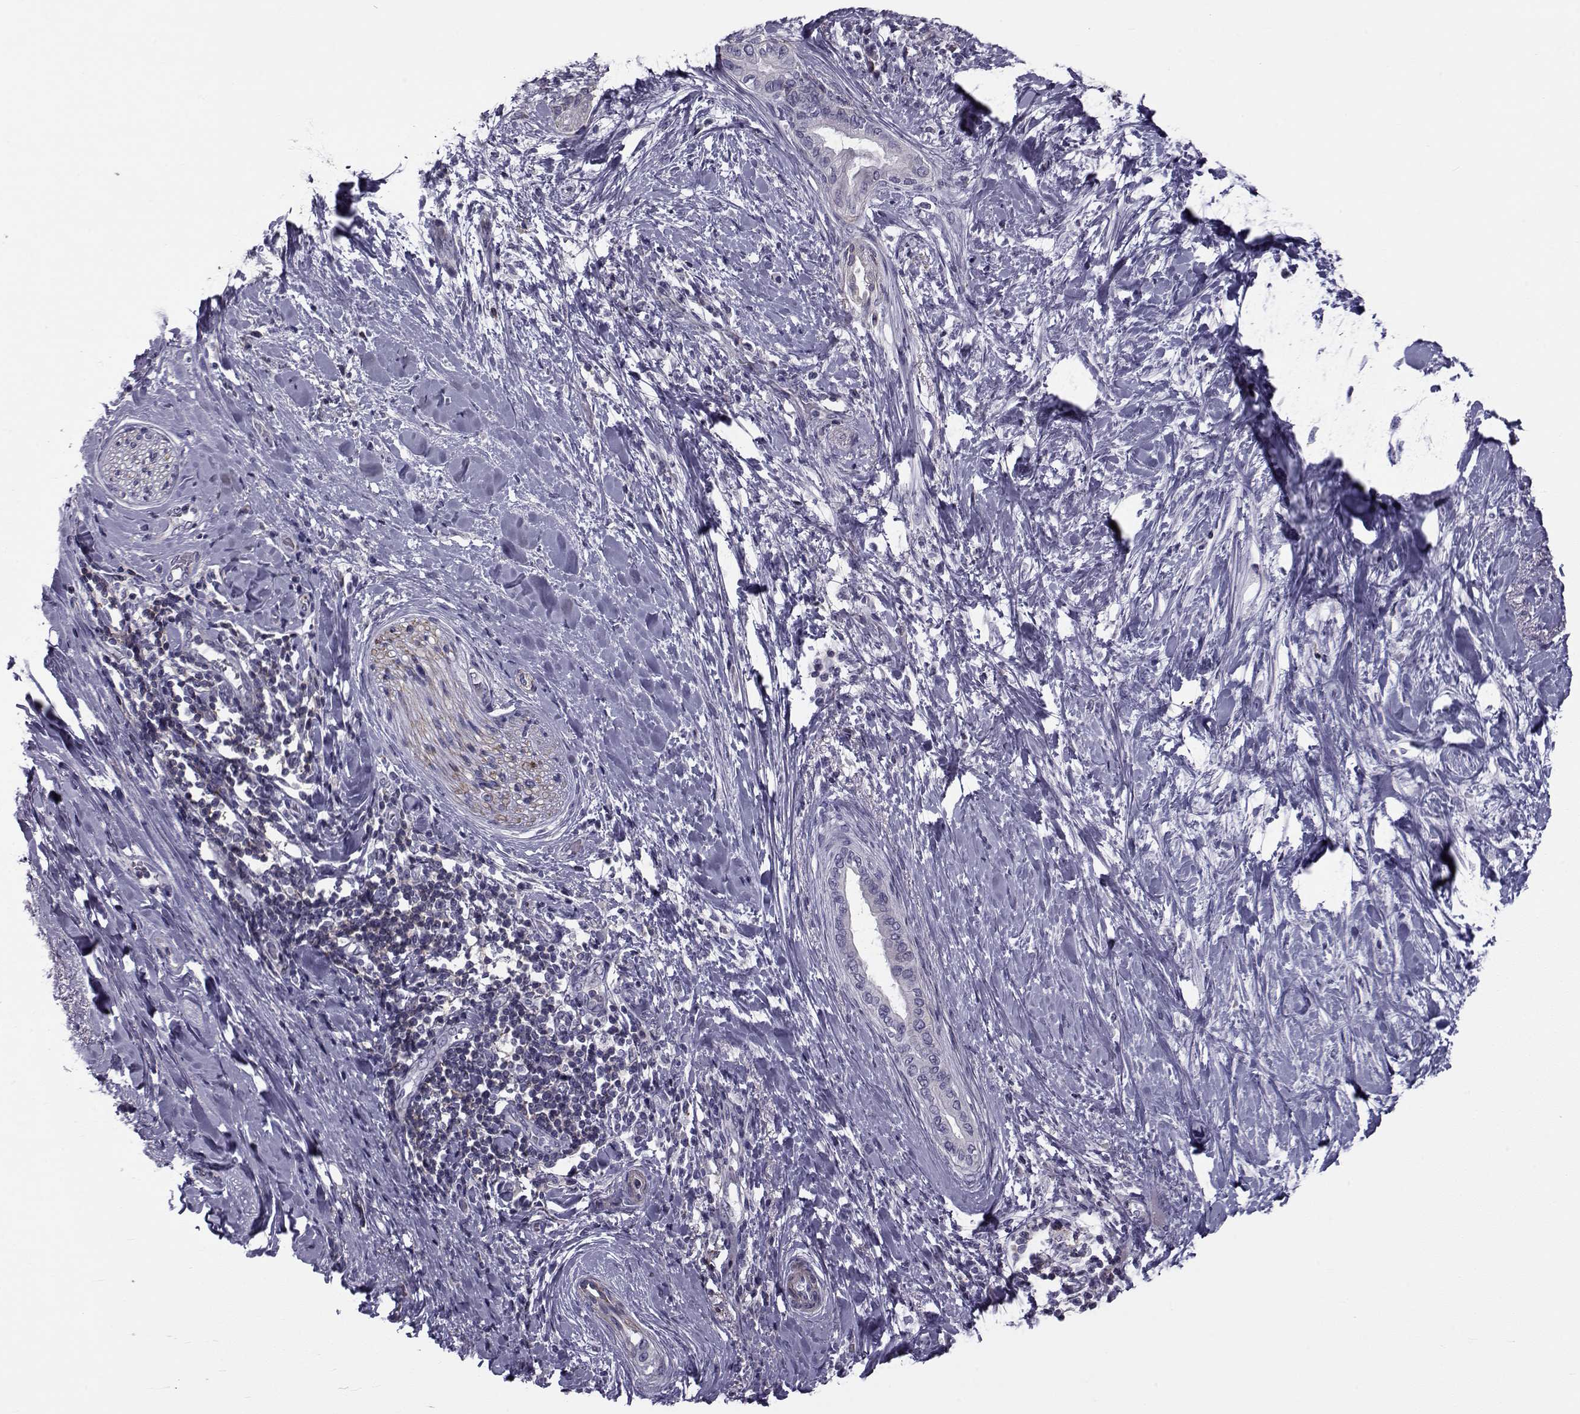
{"staining": {"intensity": "negative", "quantity": "none", "location": "none"}, "tissue": "pancreatic cancer", "cell_type": "Tumor cells", "image_type": "cancer", "snomed": [{"axis": "morphology", "description": "Normal tissue, NOS"}, {"axis": "morphology", "description": "Adenocarcinoma, NOS"}, {"axis": "topography", "description": "Pancreas"}, {"axis": "topography", "description": "Duodenum"}], "caption": "Image shows no protein expression in tumor cells of pancreatic cancer (adenocarcinoma) tissue.", "gene": "LRRC27", "patient": {"sex": "female", "age": 60}}